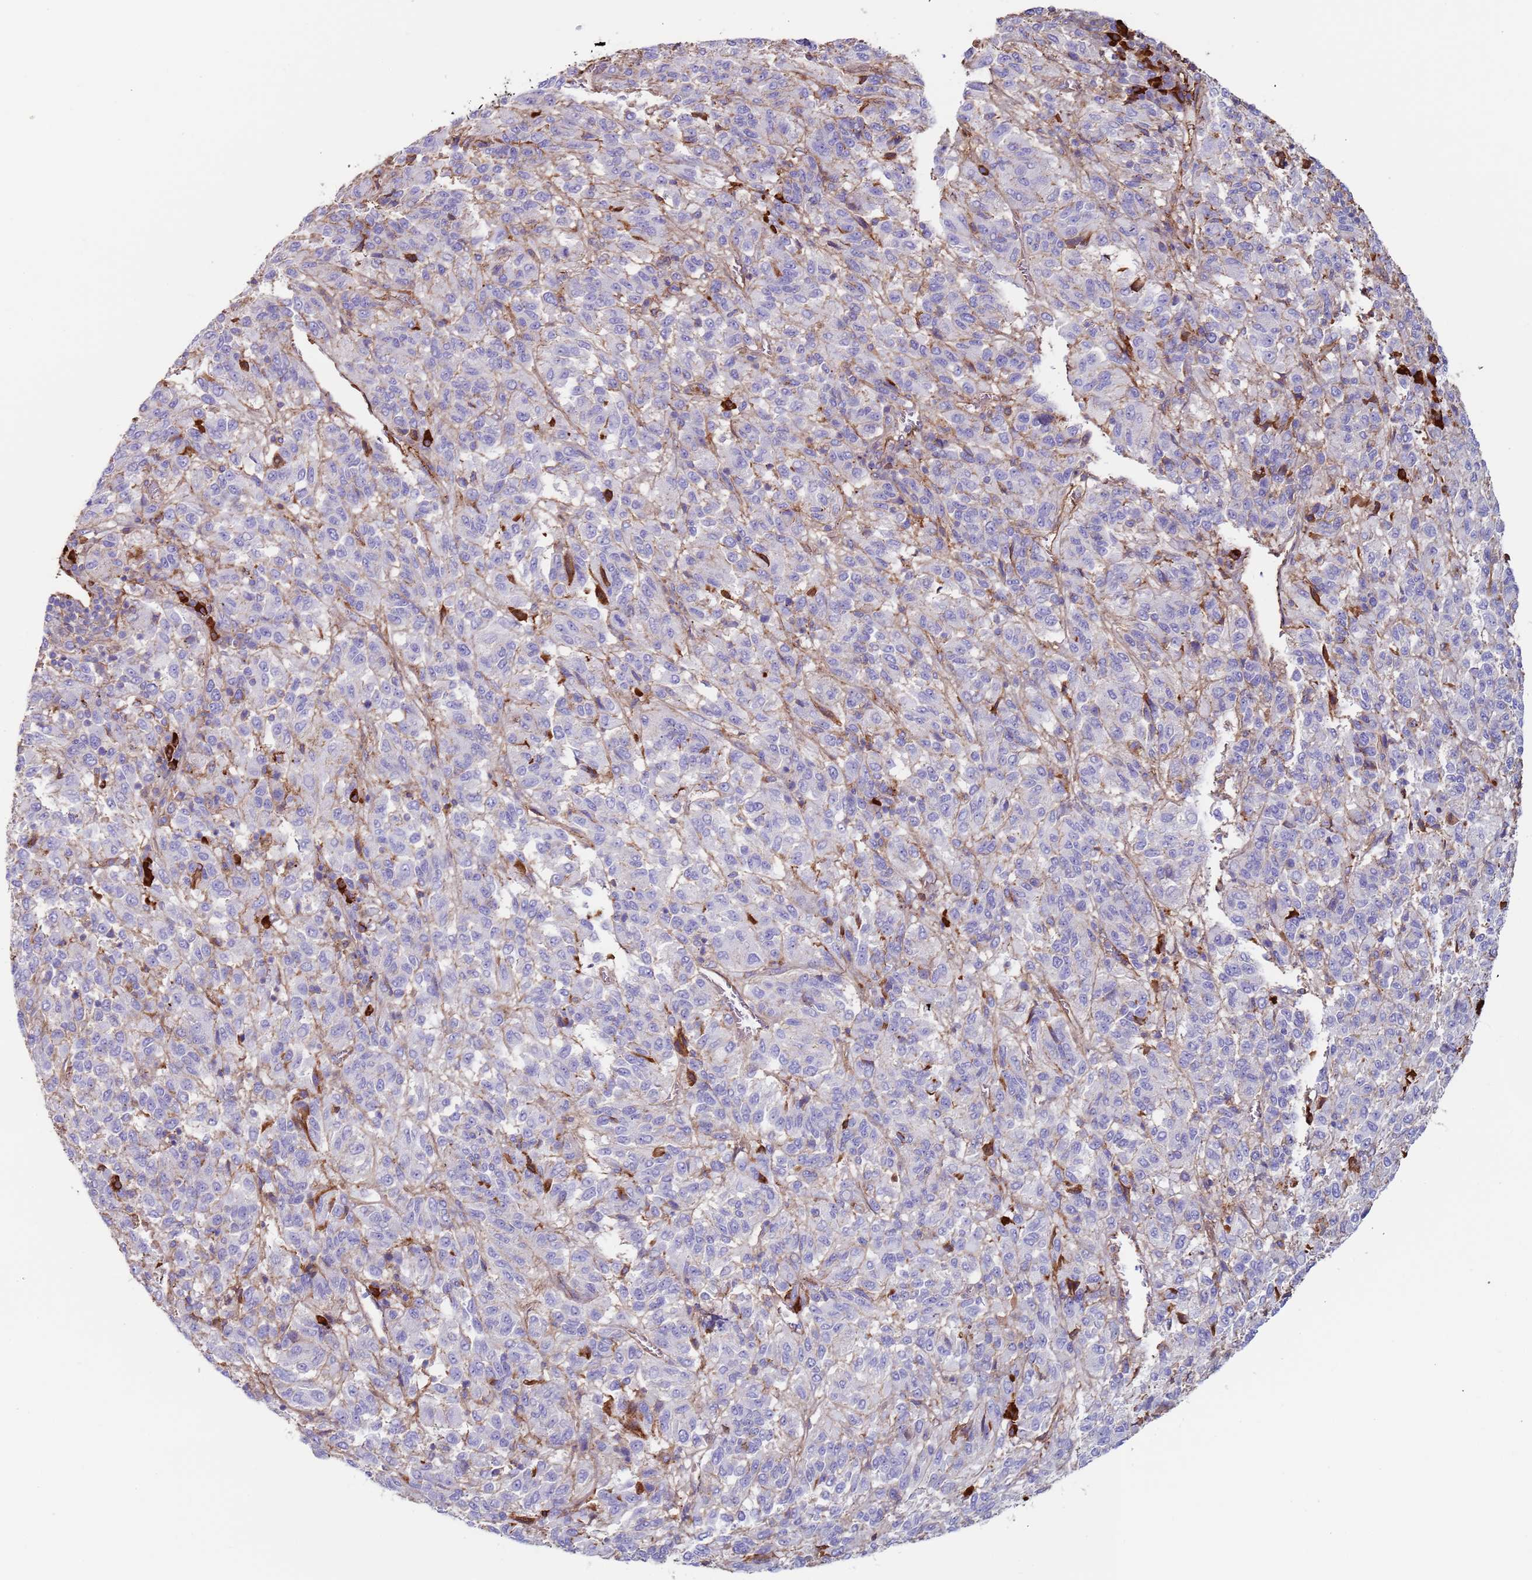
{"staining": {"intensity": "negative", "quantity": "none", "location": "none"}, "tissue": "melanoma", "cell_type": "Tumor cells", "image_type": "cancer", "snomed": [{"axis": "morphology", "description": "Malignant melanoma, Metastatic site"}, {"axis": "topography", "description": "Lung"}], "caption": "This is an immunohistochemistry (IHC) image of melanoma. There is no staining in tumor cells.", "gene": "CYSLTR2", "patient": {"sex": "male", "age": 64}}